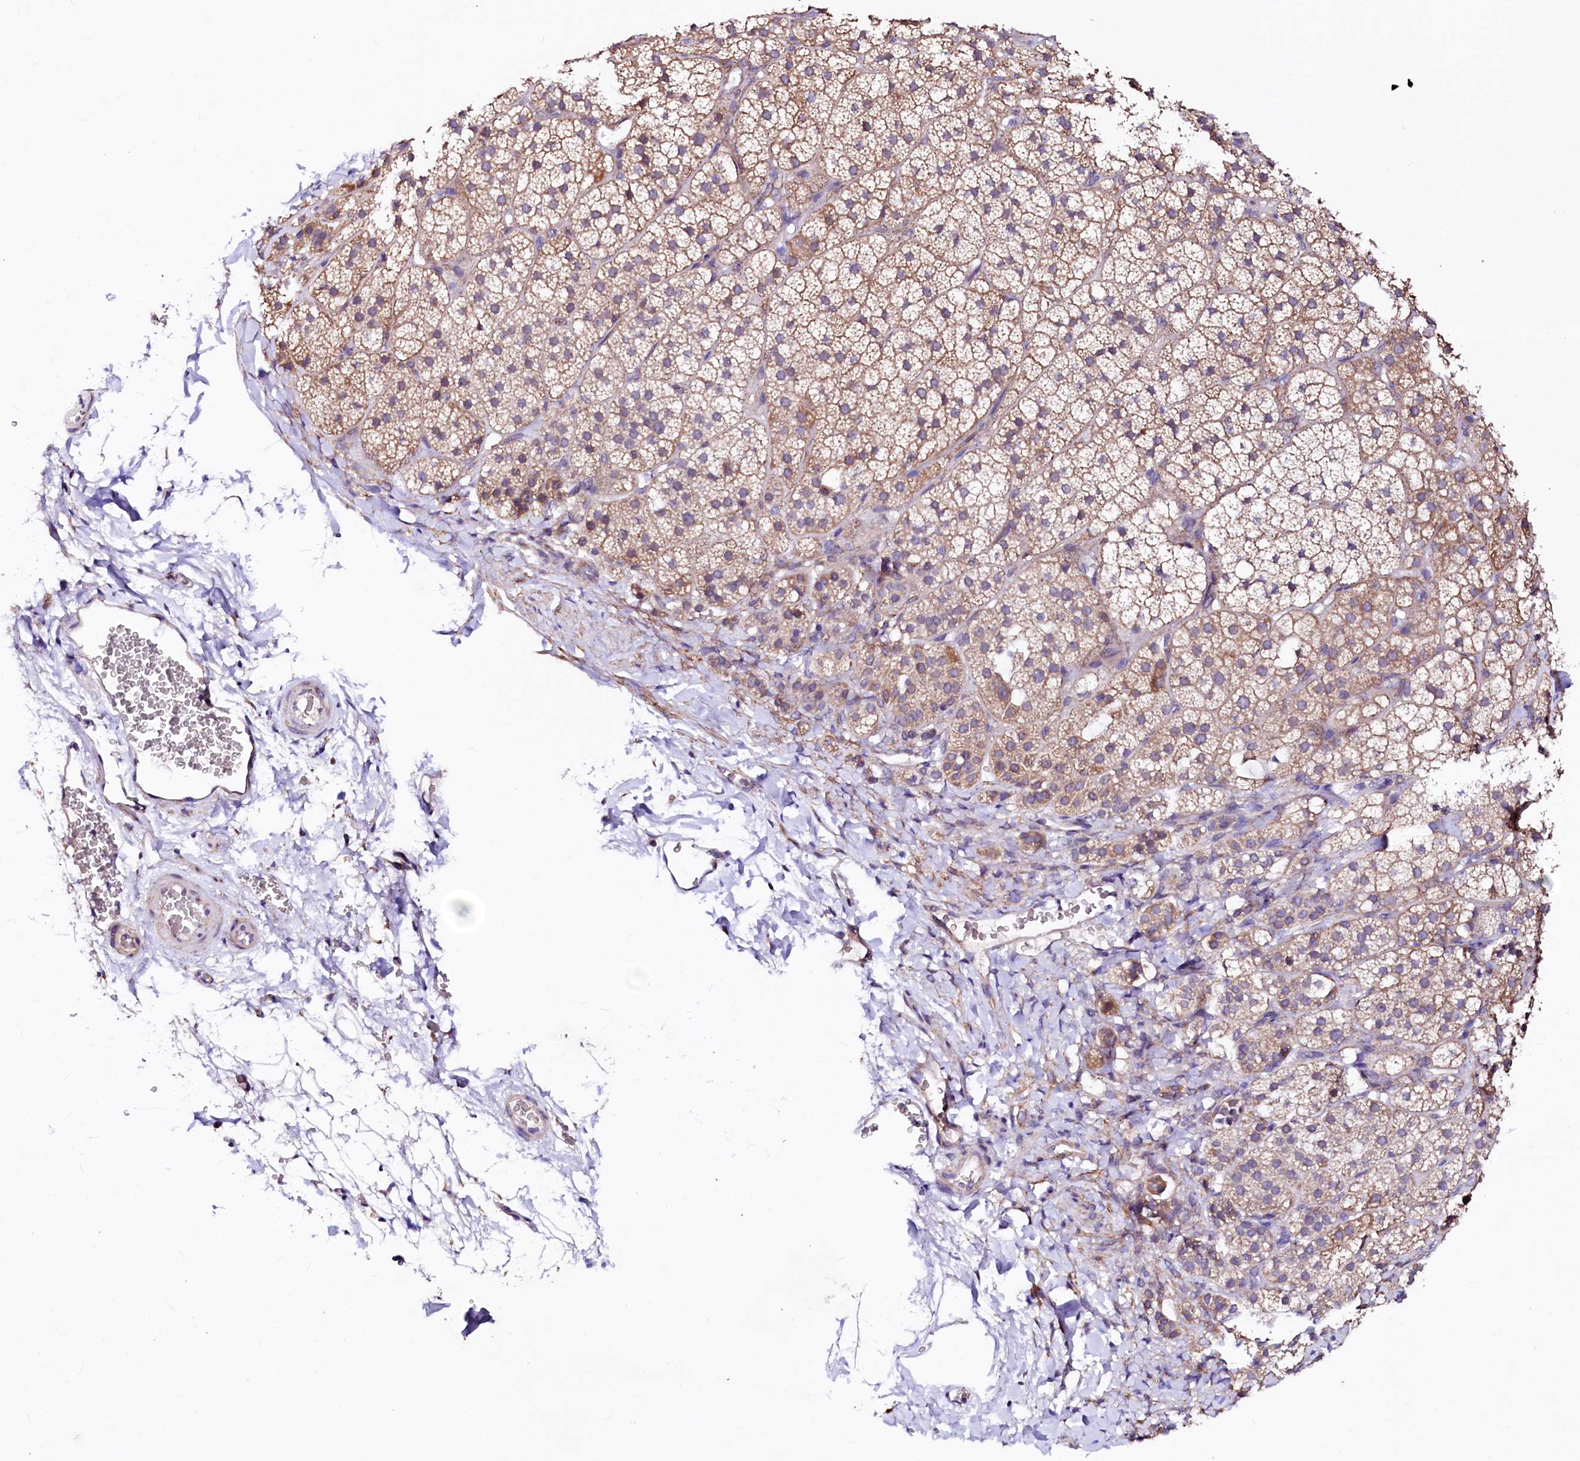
{"staining": {"intensity": "moderate", "quantity": ">75%", "location": "cytoplasmic/membranous"}, "tissue": "adrenal gland", "cell_type": "Glandular cells", "image_type": "normal", "snomed": [{"axis": "morphology", "description": "Normal tissue, NOS"}, {"axis": "topography", "description": "Adrenal gland"}], "caption": "A photomicrograph showing moderate cytoplasmic/membranous expression in approximately >75% of glandular cells in benign adrenal gland, as visualized by brown immunohistochemical staining.", "gene": "GPR176", "patient": {"sex": "female", "age": 44}}